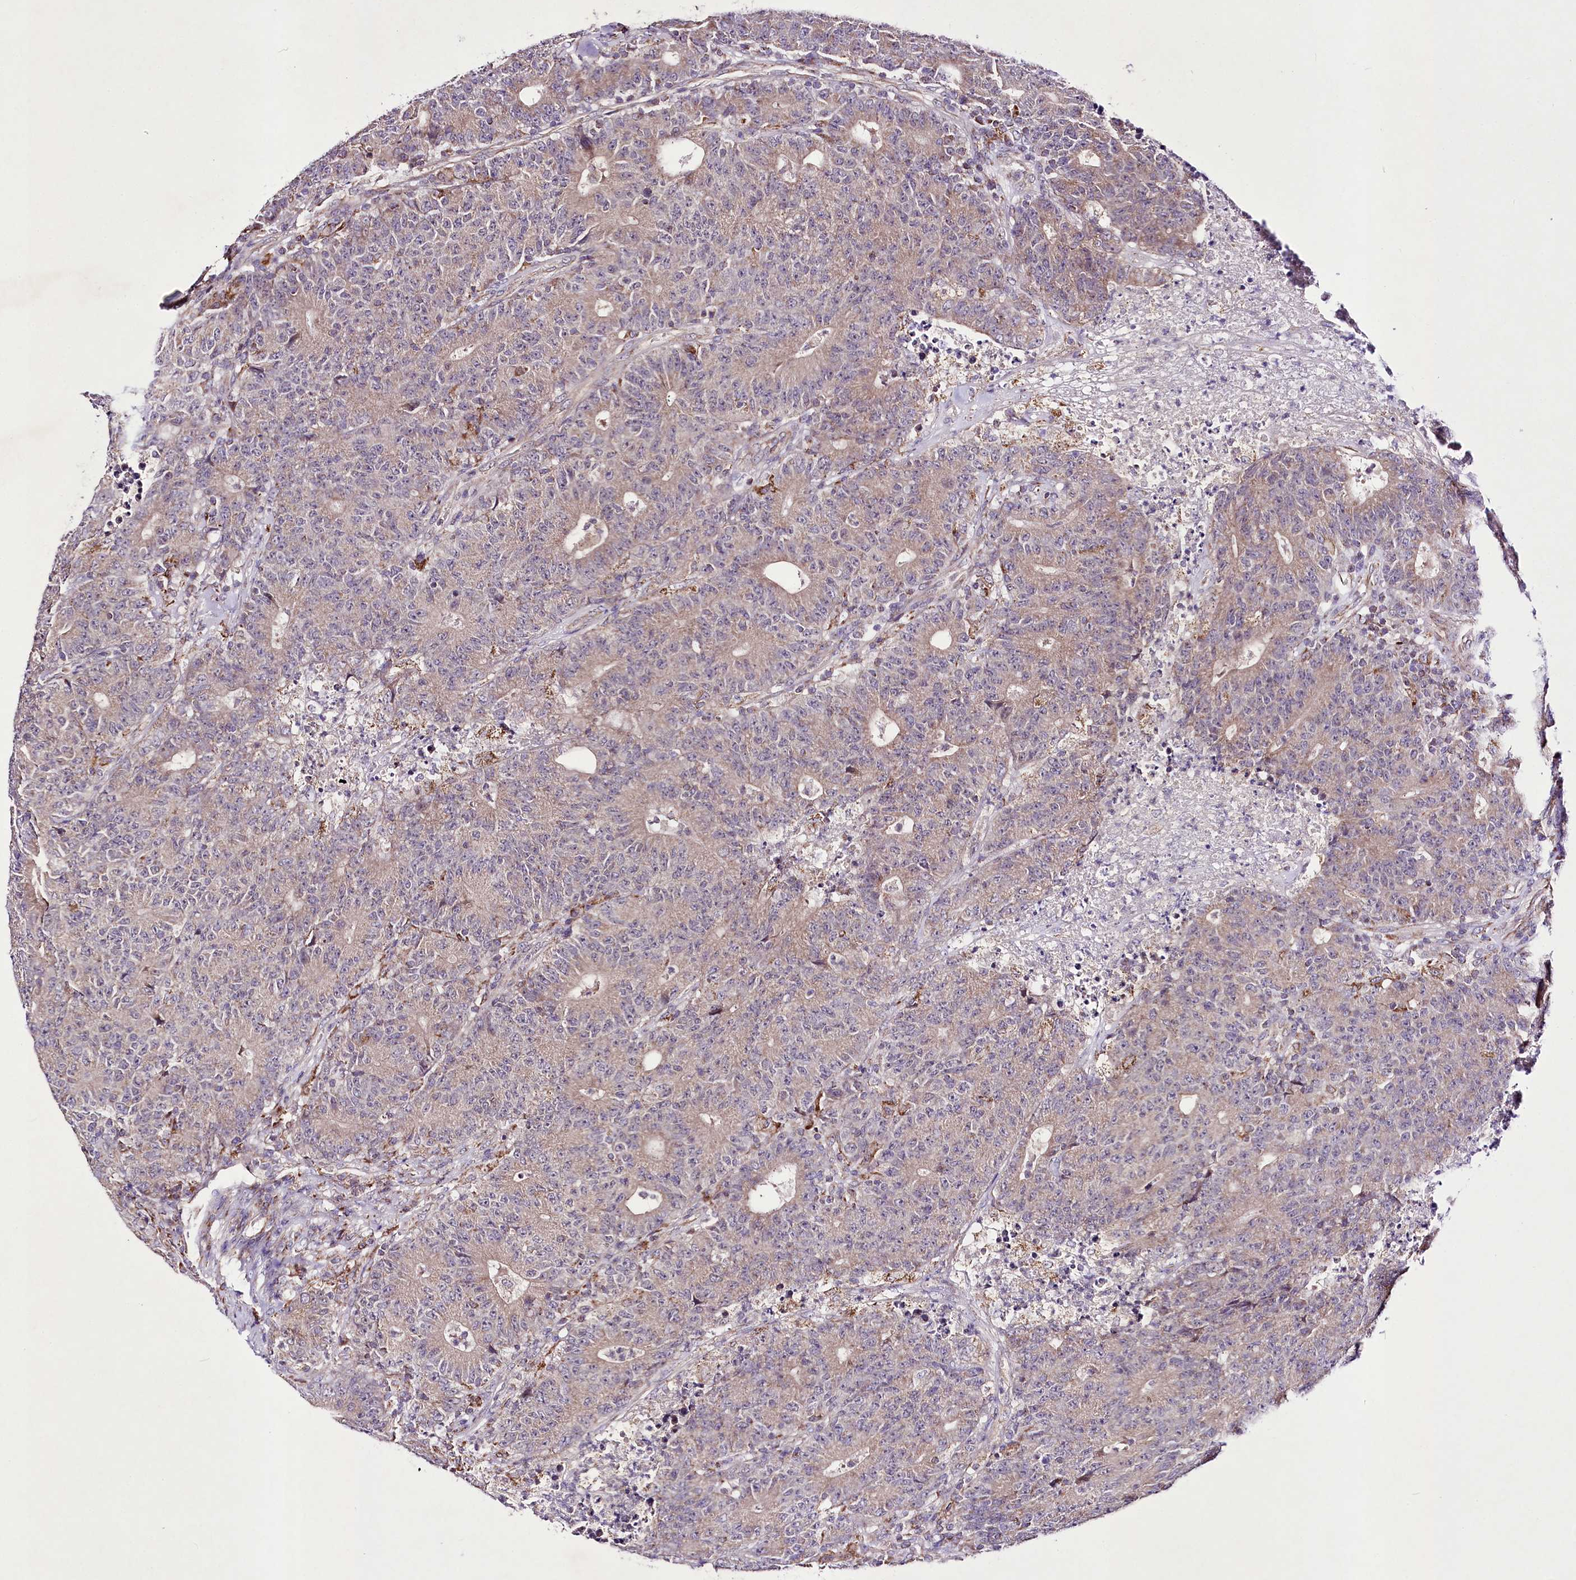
{"staining": {"intensity": "weak", "quantity": ">75%", "location": "cytoplasmic/membranous"}, "tissue": "colorectal cancer", "cell_type": "Tumor cells", "image_type": "cancer", "snomed": [{"axis": "morphology", "description": "Adenocarcinoma, NOS"}, {"axis": "topography", "description": "Colon"}], "caption": "There is low levels of weak cytoplasmic/membranous positivity in tumor cells of adenocarcinoma (colorectal), as demonstrated by immunohistochemical staining (brown color).", "gene": "ATE1", "patient": {"sex": "female", "age": 75}}